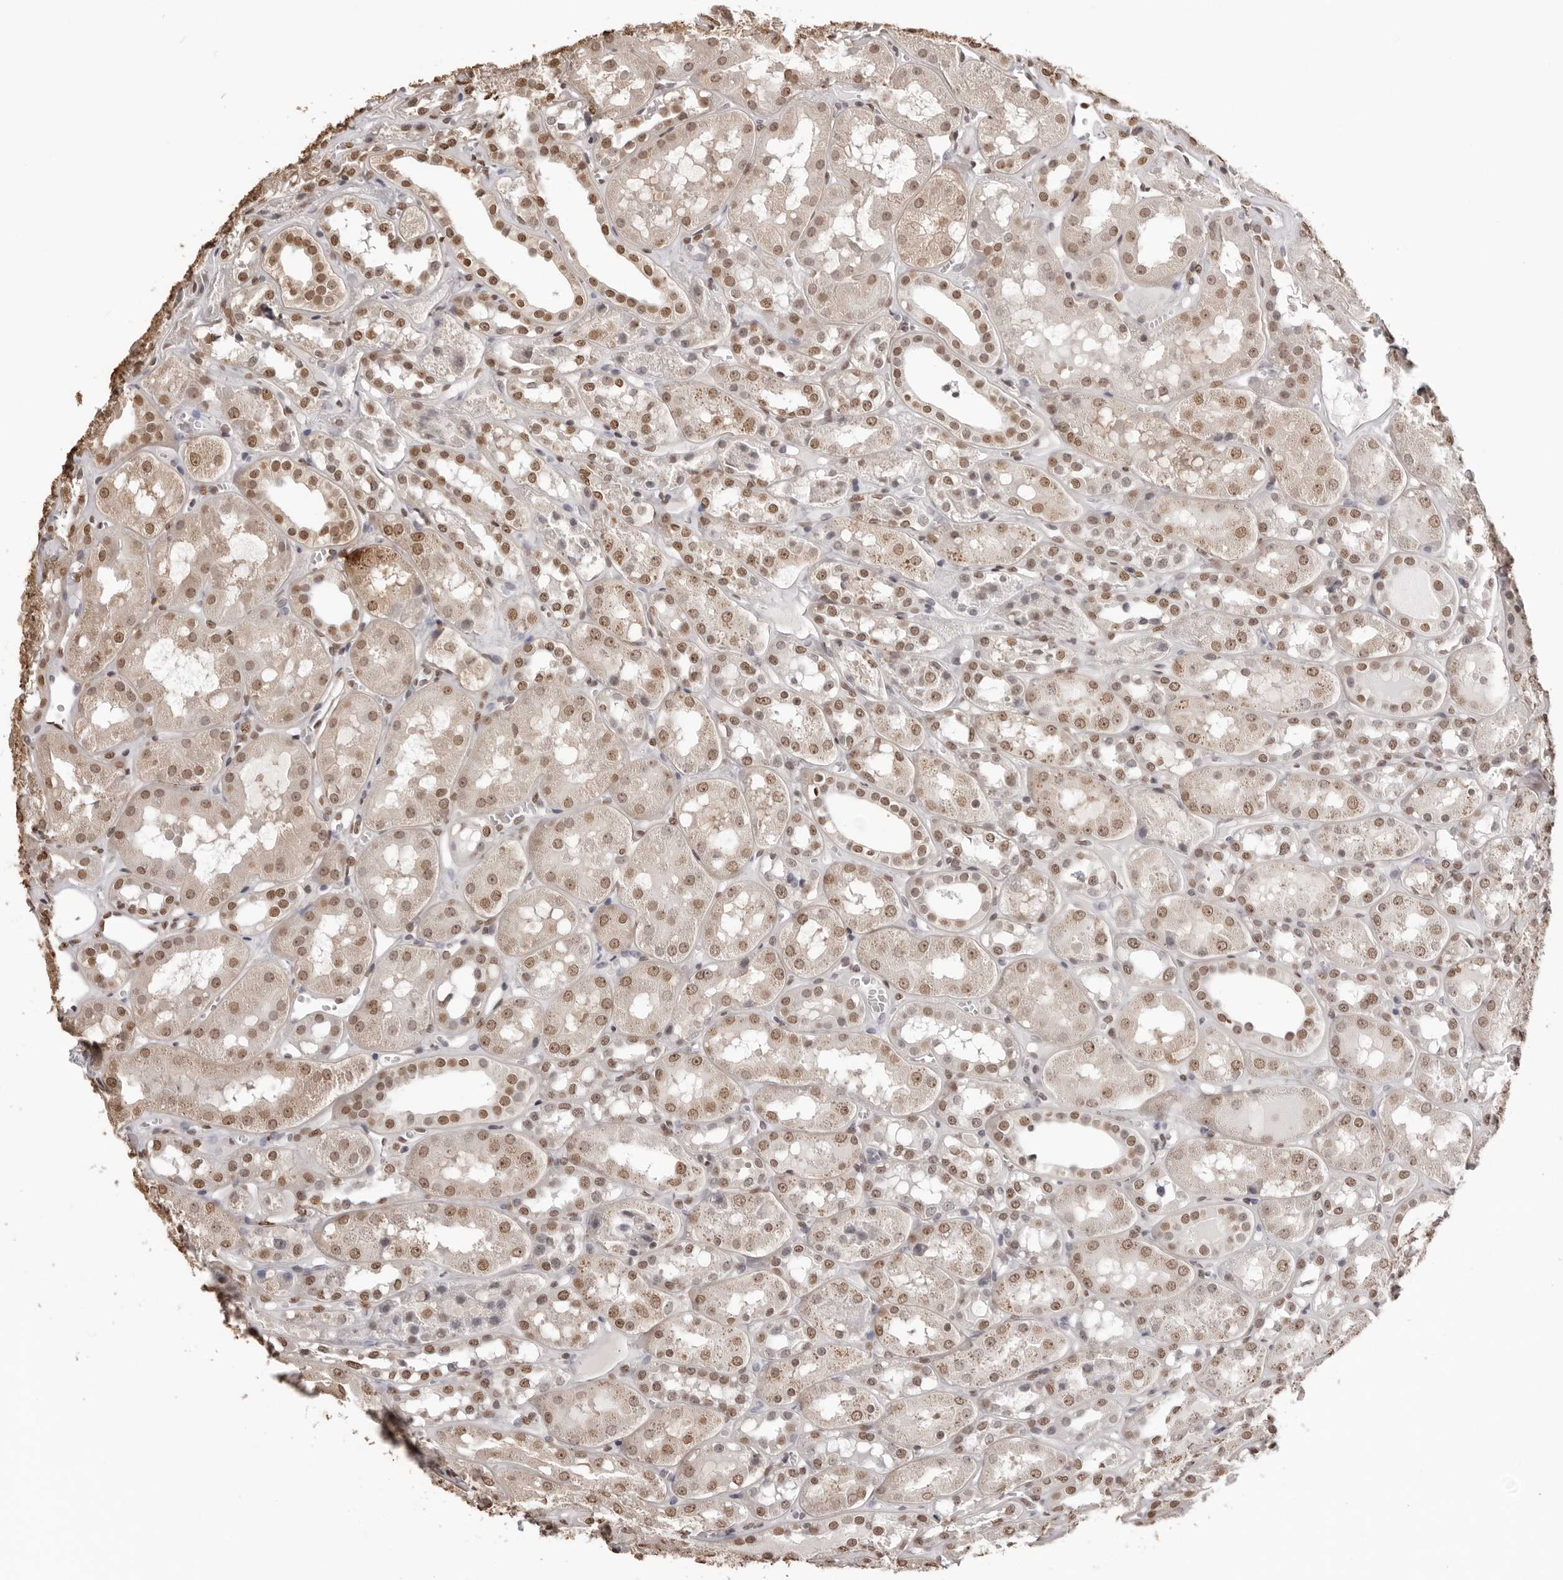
{"staining": {"intensity": "moderate", "quantity": ">75%", "location": "nuclear"}, "tissue": "kidney", "cell_type": "Cells in glomeruli", "image_type": "normal", "snomed": [{"axis": "morphology", "description": "Normal tissue, NOS"}, {"axis": "topography", "description": "Kidney"}], "caption": "A brown stain highlights moderate nuclear expression of a protein in cells in glomeruli of unremarkable kidney. The staining is performed using DAB (3,3'-diaminobenzidine) brown chromogen to label protein expression. The nuclei are counter-stained blue using hematoxylin.", "gene": "OLIG3", "patient": {"sex": "male", "age": 16}}